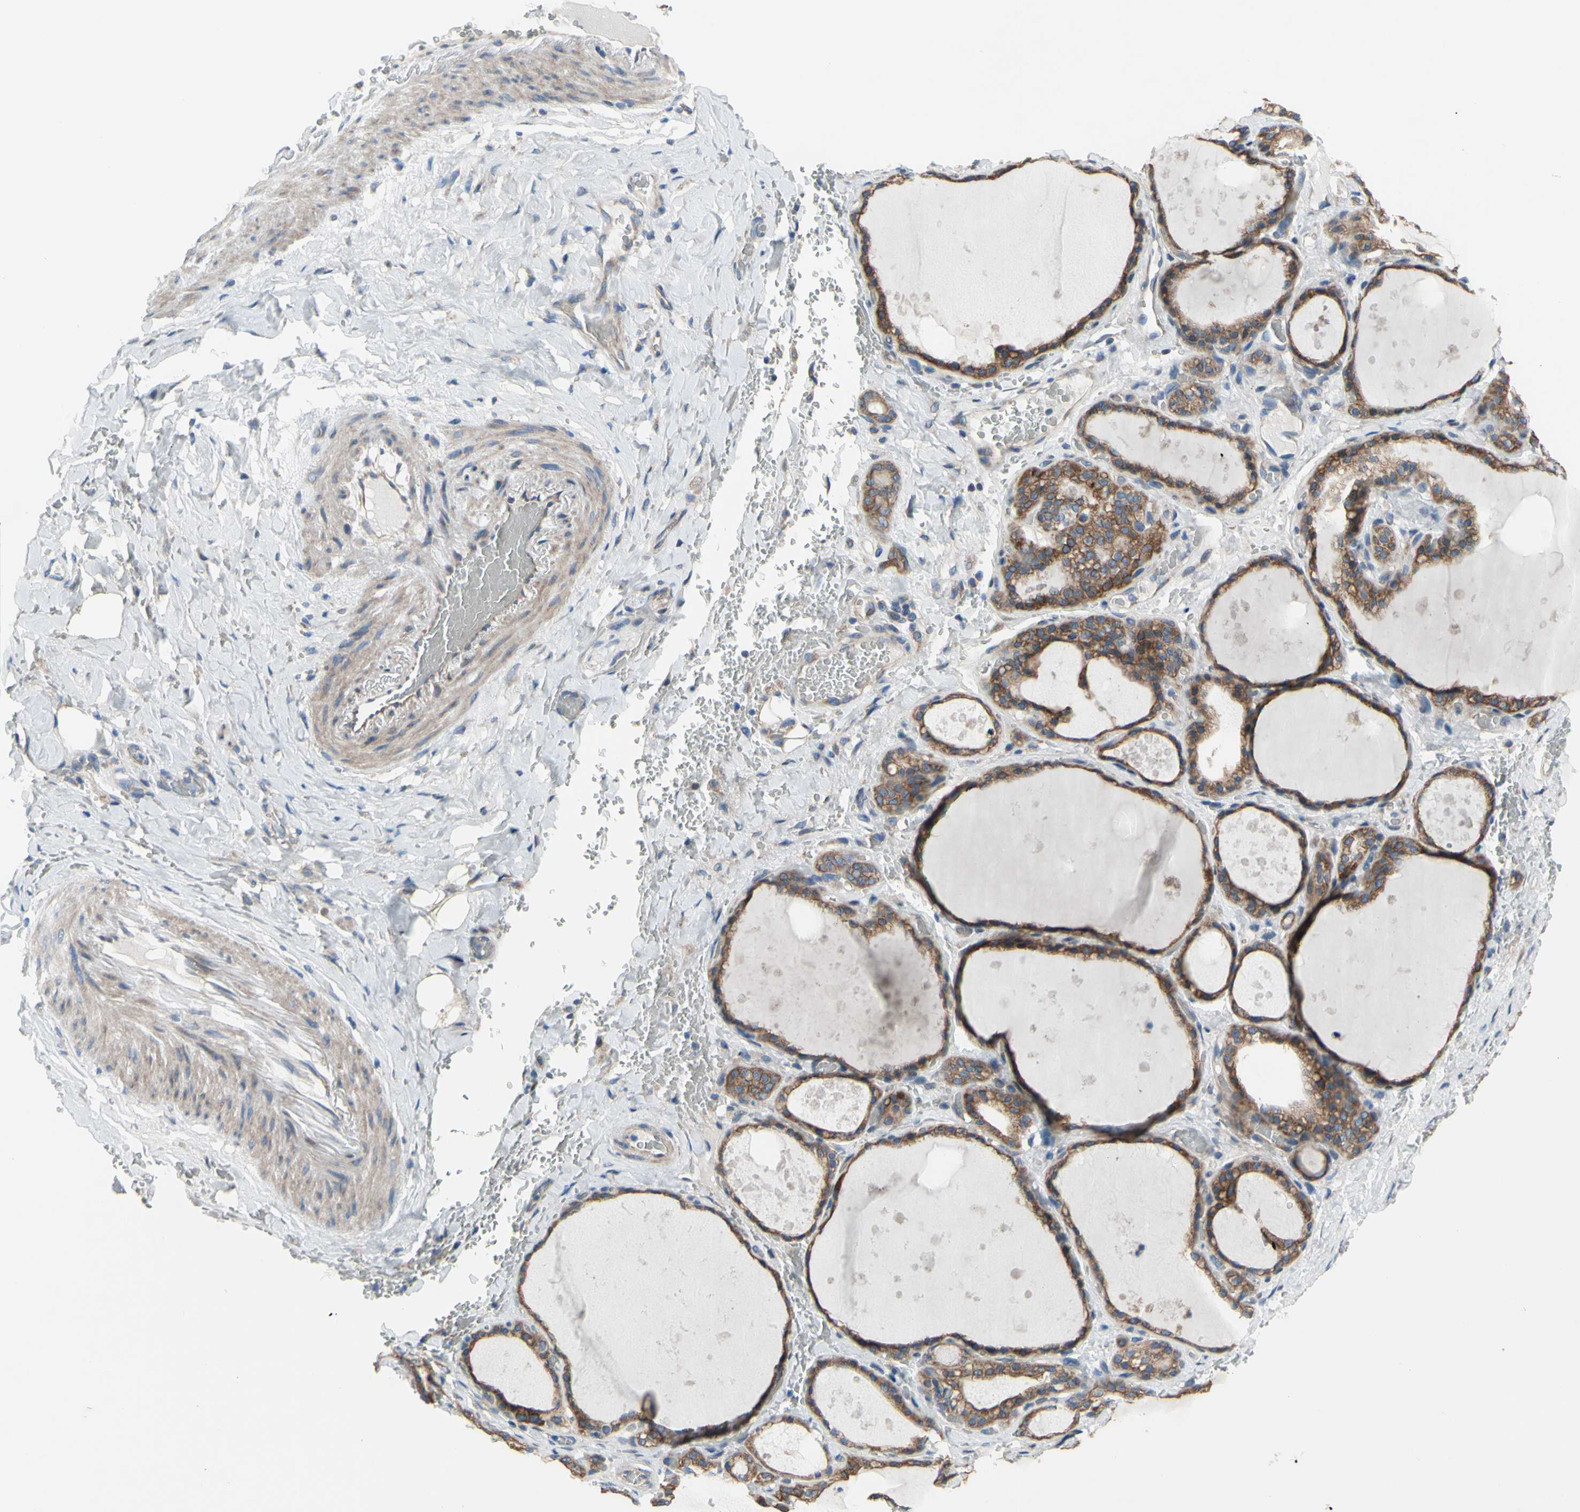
{"staining": {"intensity": "strong", "quantity": ">75%", "location": "cytoplasmic/membranous"}, "tissue": "thyroid gland", "cell_type": "Glandular cells", "image_type": "normal", "snomed": [{"axis": "morphology", "description": "Normal tissue, NOS"}, {"axis": "topography", "description": "Thyroid gland"}], "caption": "Thyroid gland stained for a protein (brown) demonstrates strong cytoplasmic/membranous positive positivity in about >75% of glandular cells.", "gene": "GRAMD2B", "patient": {"sex": "male", "age": 61}}